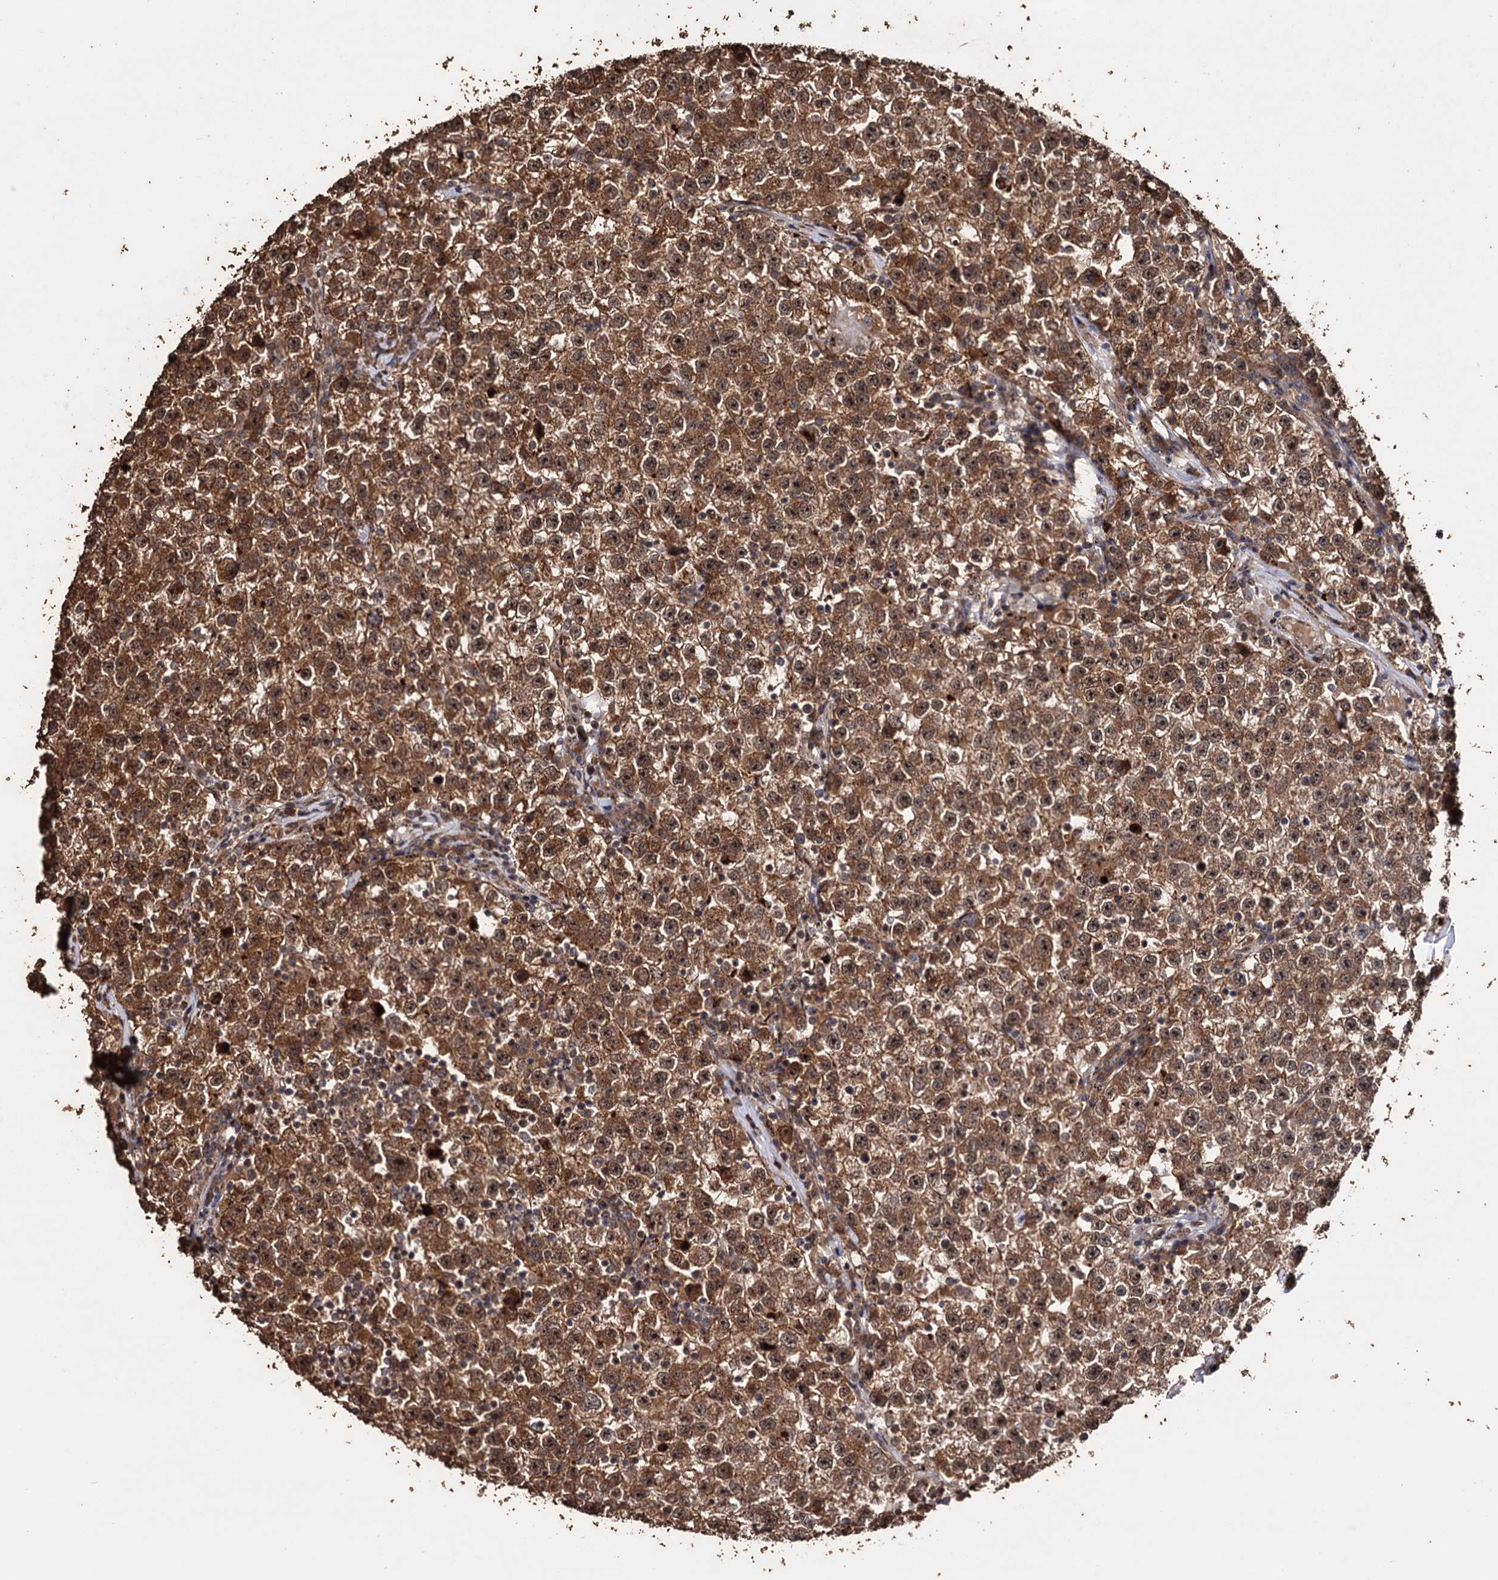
{"staining": {"intensity": "strong", "quantity": ">75%", "location": "cytoplasmic/membranous,nuclear"}, "tissue": "testis cancer", "cell_type": "Tumor cells", "image_type": "cancer", "snomed": [{"axis": "morphology", "description": "Seminoma, NOS"}, {"axis": "topography", "description": "Testis"}], "caption": "Tumor cells exhibit high levels of strong cytoplasmic/membranous and nuclear positivity in about >75% of cells in seminoma (testis). (brown staining indicates protein expression, while blue staining denotes nuclei).", "gene": "PIGB", "patient": {"sex": "male", "age": 22}}